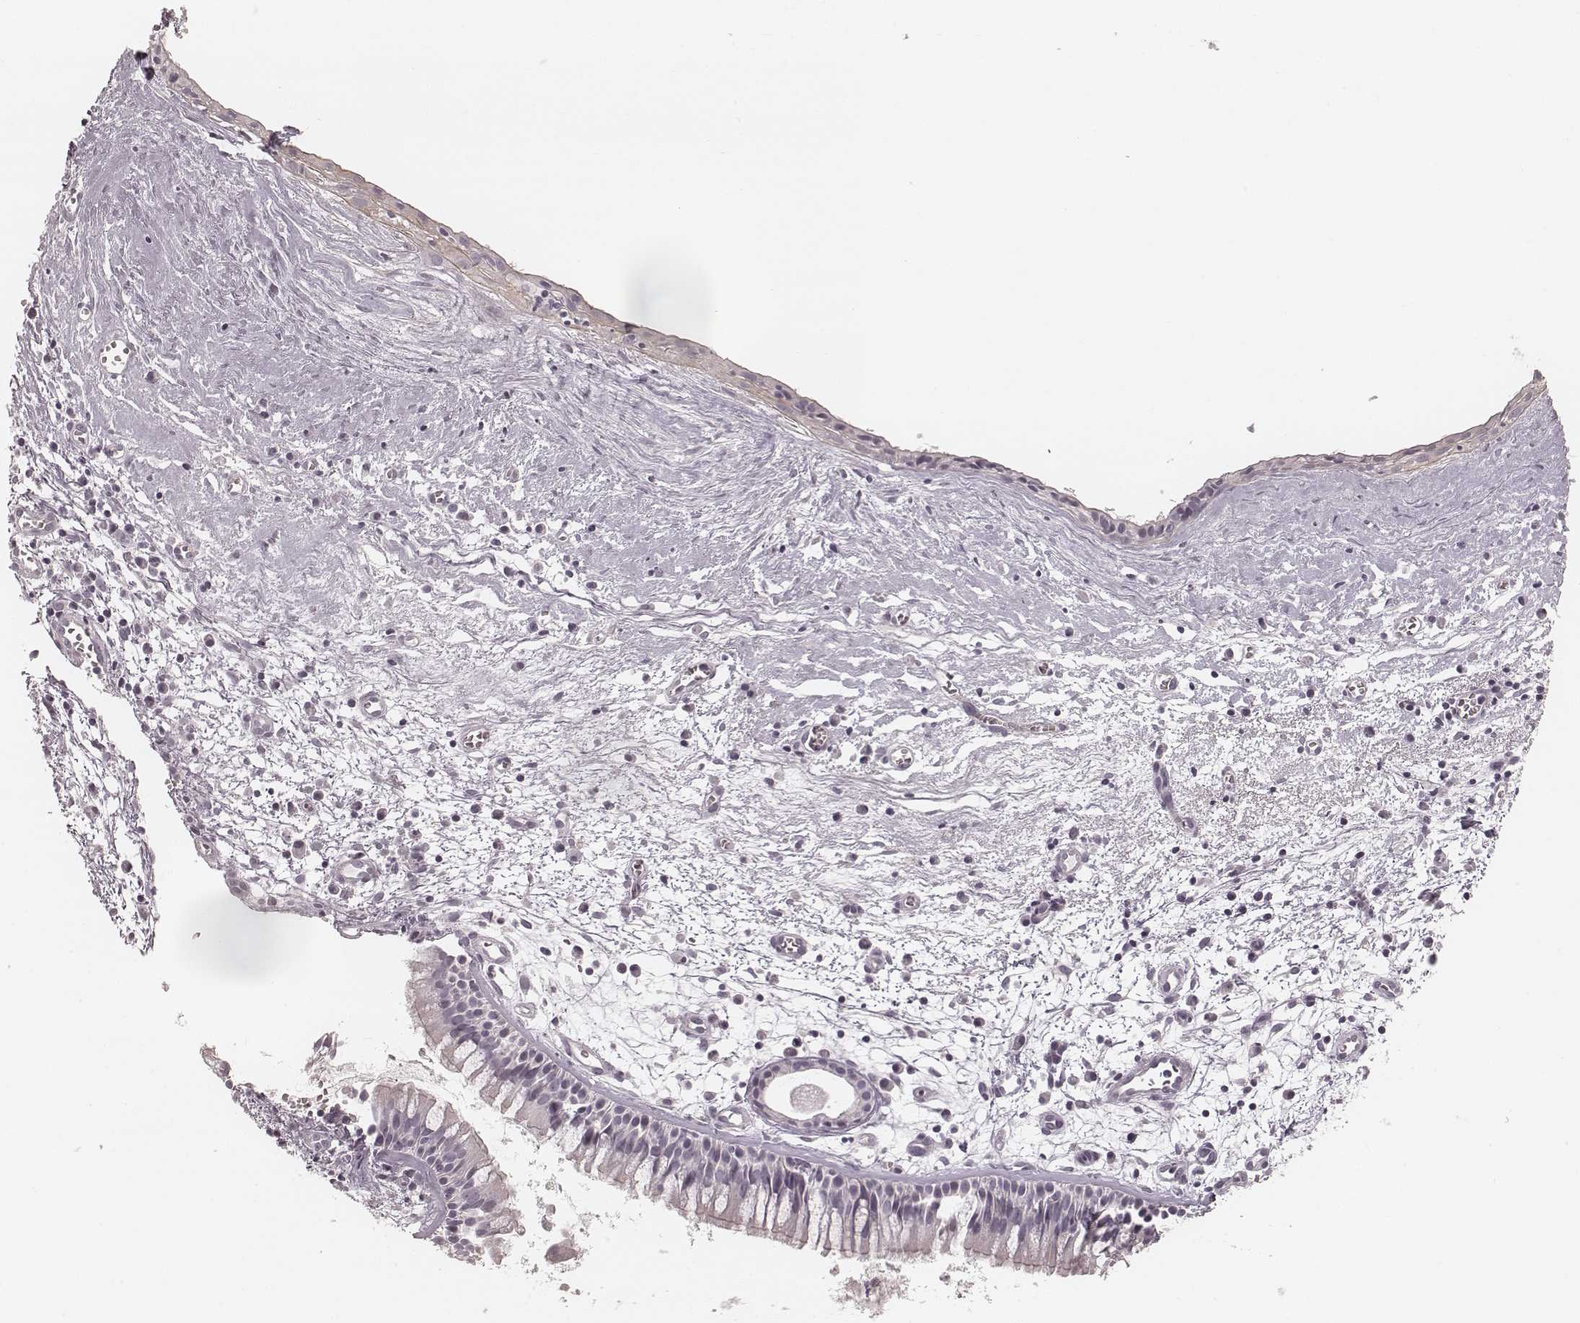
{"staining": {"intensity": "negative", "quantity": "none", "location": "none"}, "tissue": "nasopharynx", "cell_type": "Respiratory epithelial cells", "image_type": "normal", "snomed": [{"axis": "morphology", "description": "Normal tissue, NOS"}, {"axis": "topography", "description": "Nasopharynx"}], "caption": "Nasopharynx stained for a protein using IHC demonstrates no expression respiratory epithelial cells.", "gene": "SPATA24", "patient": {"sex": "male", "age": 83}}